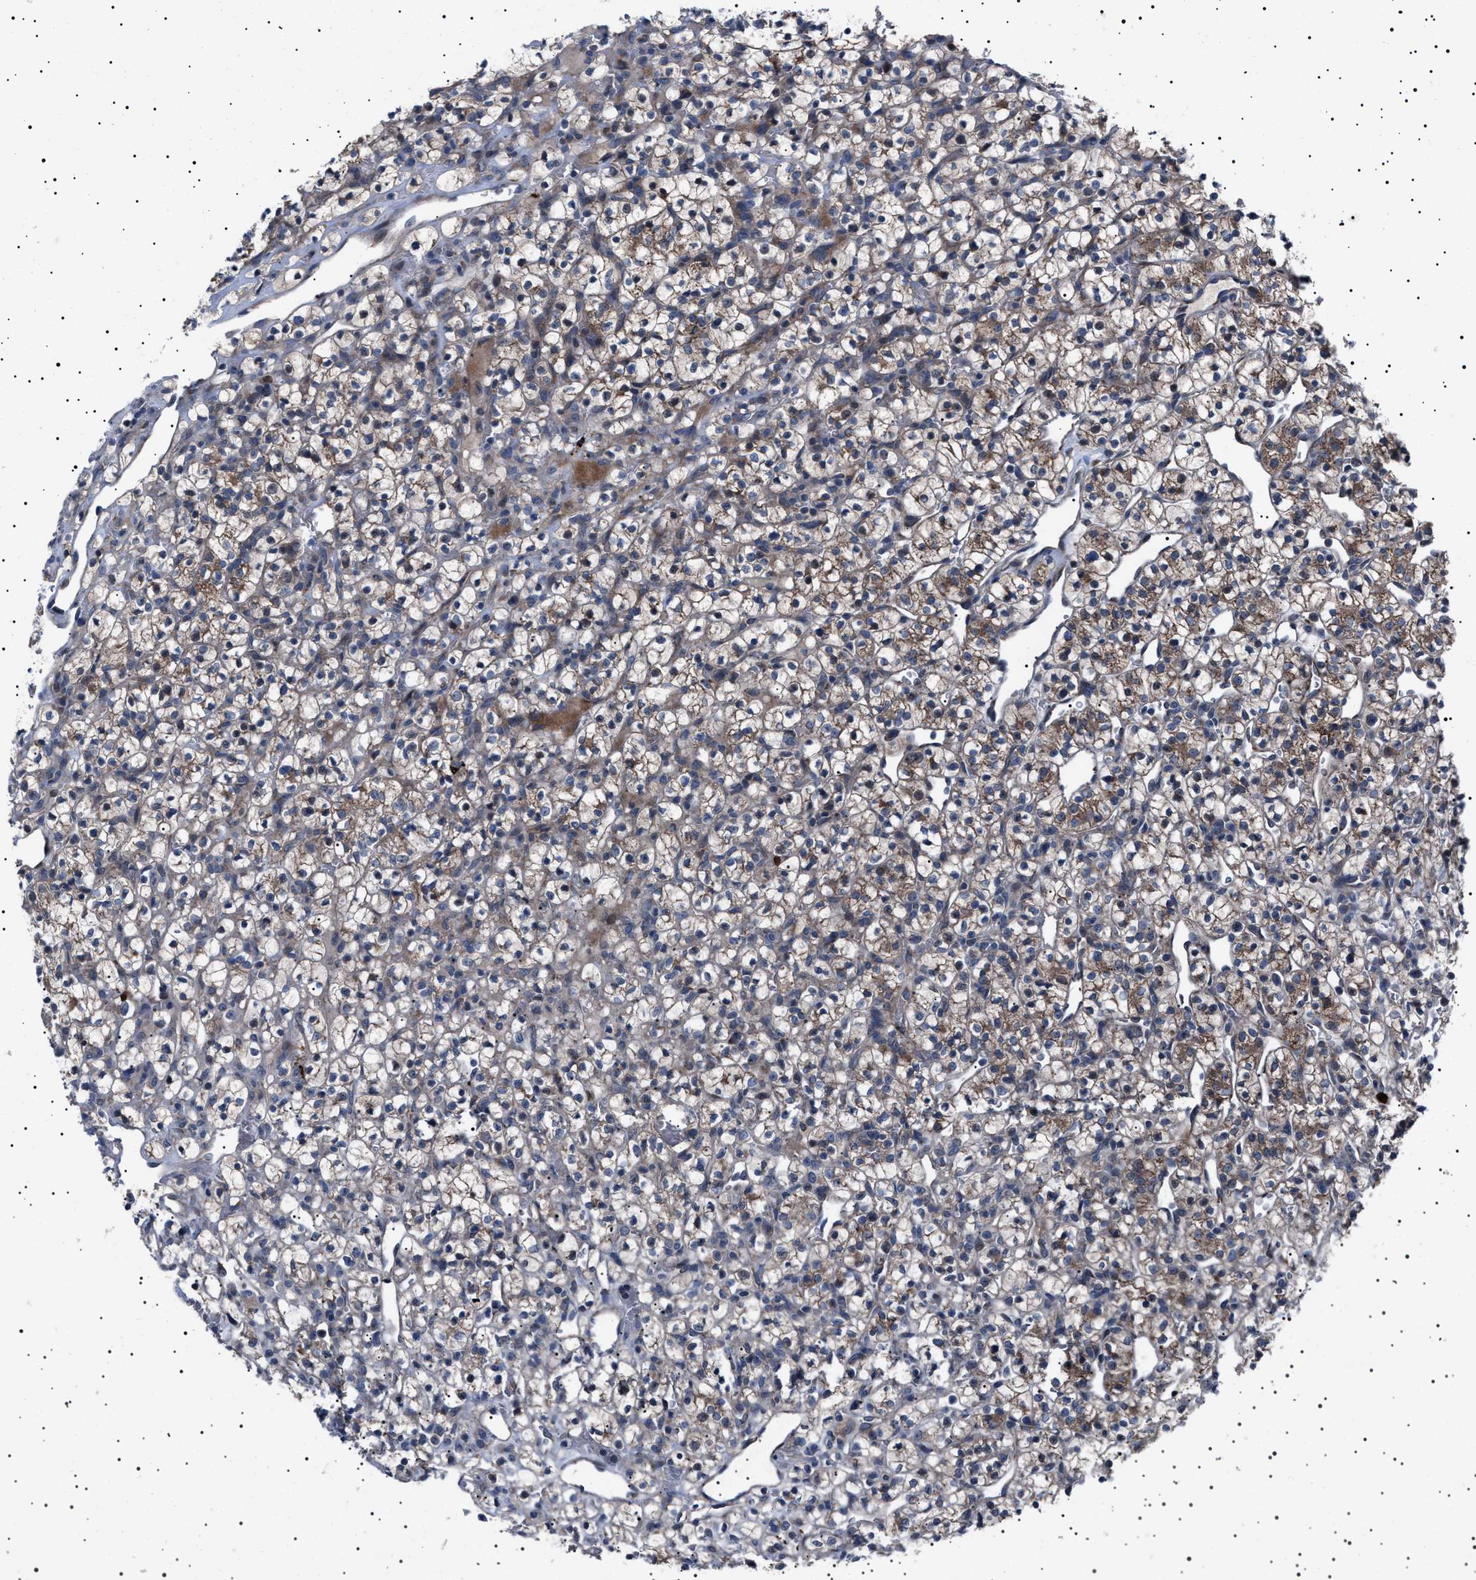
{"staining": {"intensity": "moderate", "quantity": ">75%", "location": "cytoplasmic/membranous"}, "tissue": "renal cancer", "cell_type": "Tumor cells", "image_type": "cancer", "snomed": [{"axis": "morphology", "description": "Adenocarcinoma, NOS"}, {"axis": "topography", "description": "Kidney"}], "caption": "Brown immunohistochemical staining in adenocarcinoma (renal) demonstrates moderate cytoplasmic/membranous staining in about >75% of tumor cells.", "gene": "PTRH1", "patient": {"sex": "female", "age": 57}}